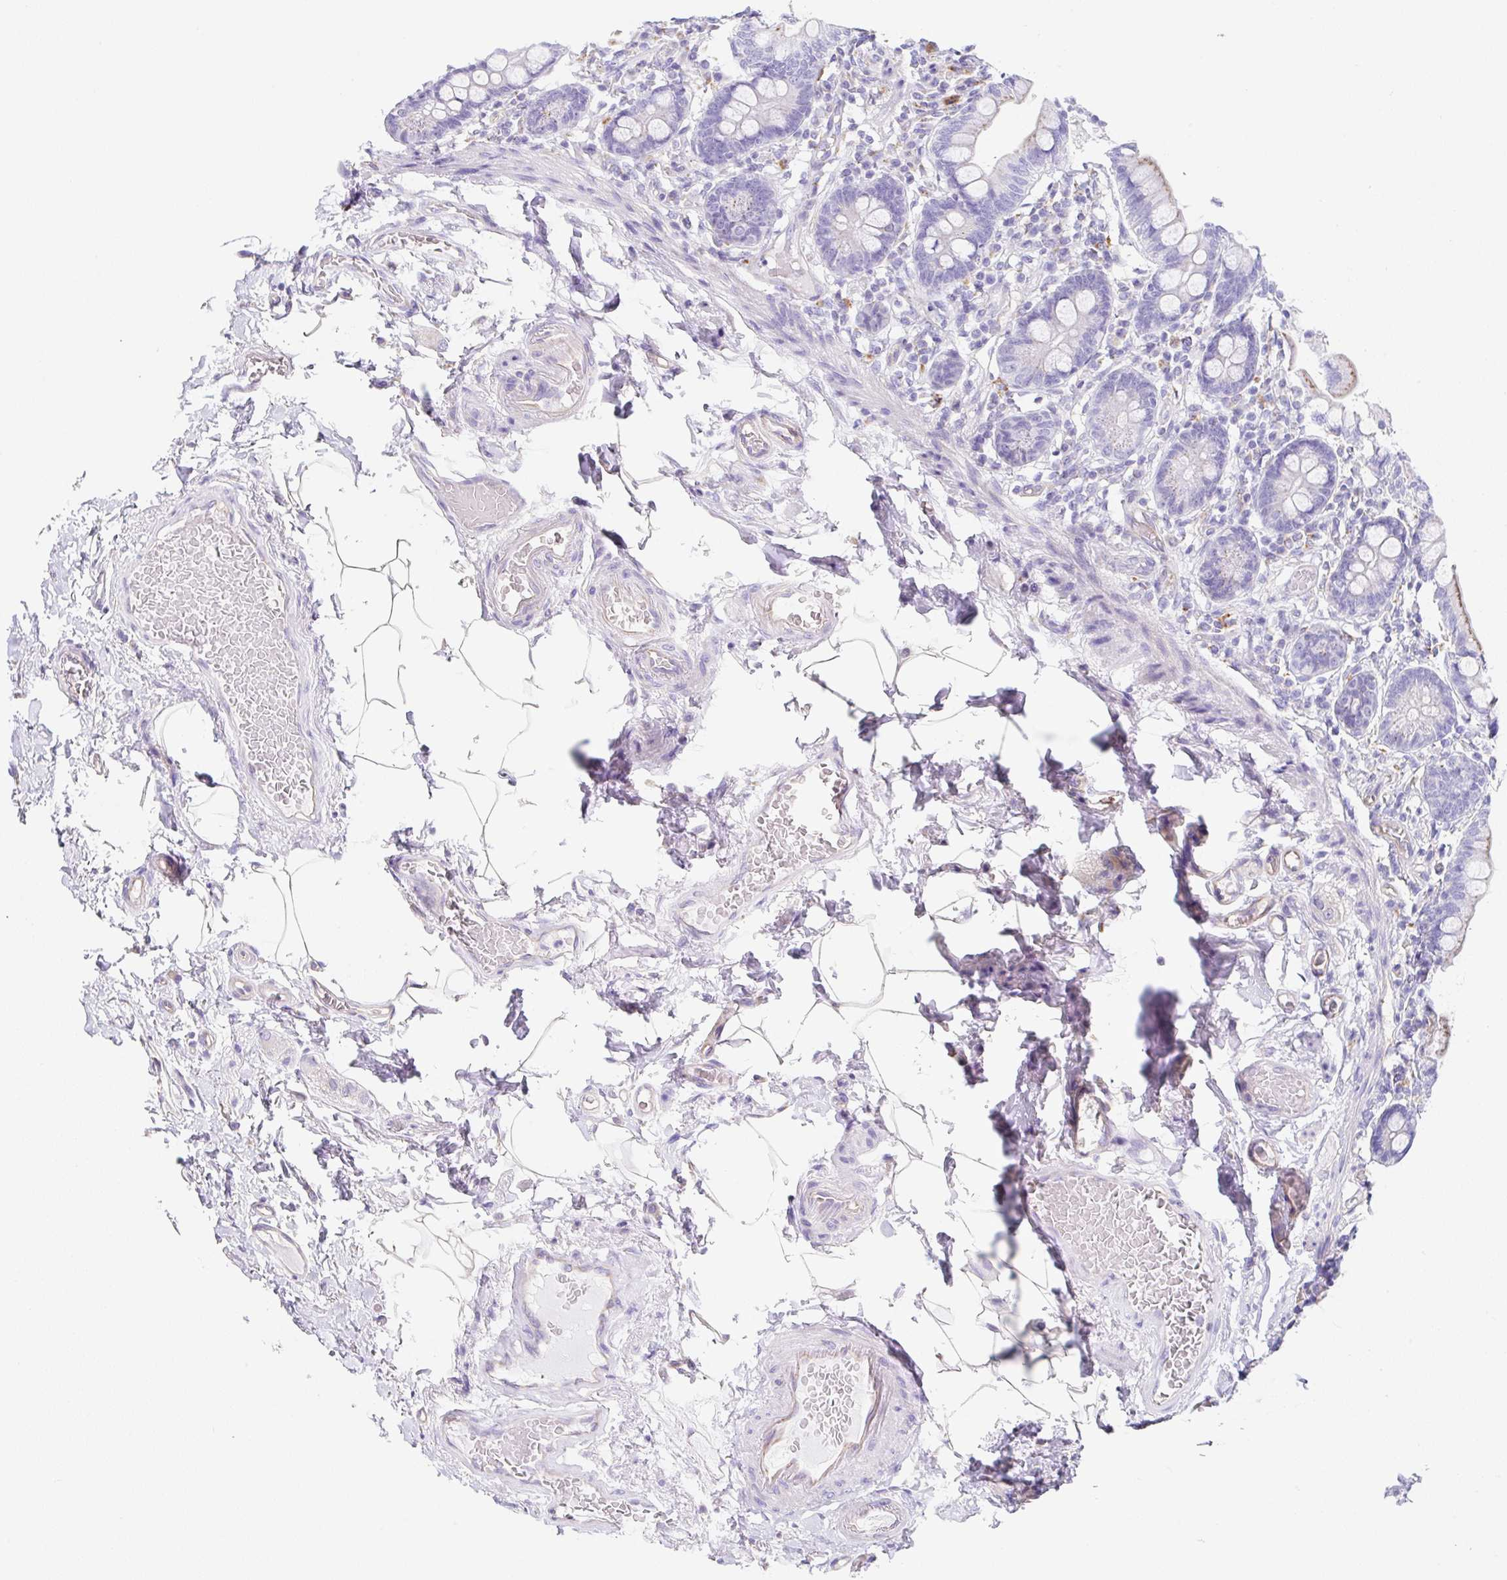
{"staining": {"intensity": "moderate", "quantity": "<25%", "location": "cytoplasmic/membranous"}, "tissue": "small intestine", "cell_type": "Glandular cells", "image_type": "normal", "snomed": [{"axis": "morphology", "description": "Normal tissue, NOS"}, {"axis": "topography", "description": "Small intestine"}], "caption": "This image exhibits normal small intestine stained with immunohistochemistry to label a protein in brown. The cytoplasmic/membranous of glandular cells show moderate positivity for the protein. Nuclei are counter-stained blue.", "gene": "DKK4", "patient": {"sex": "female", "age": 64}}